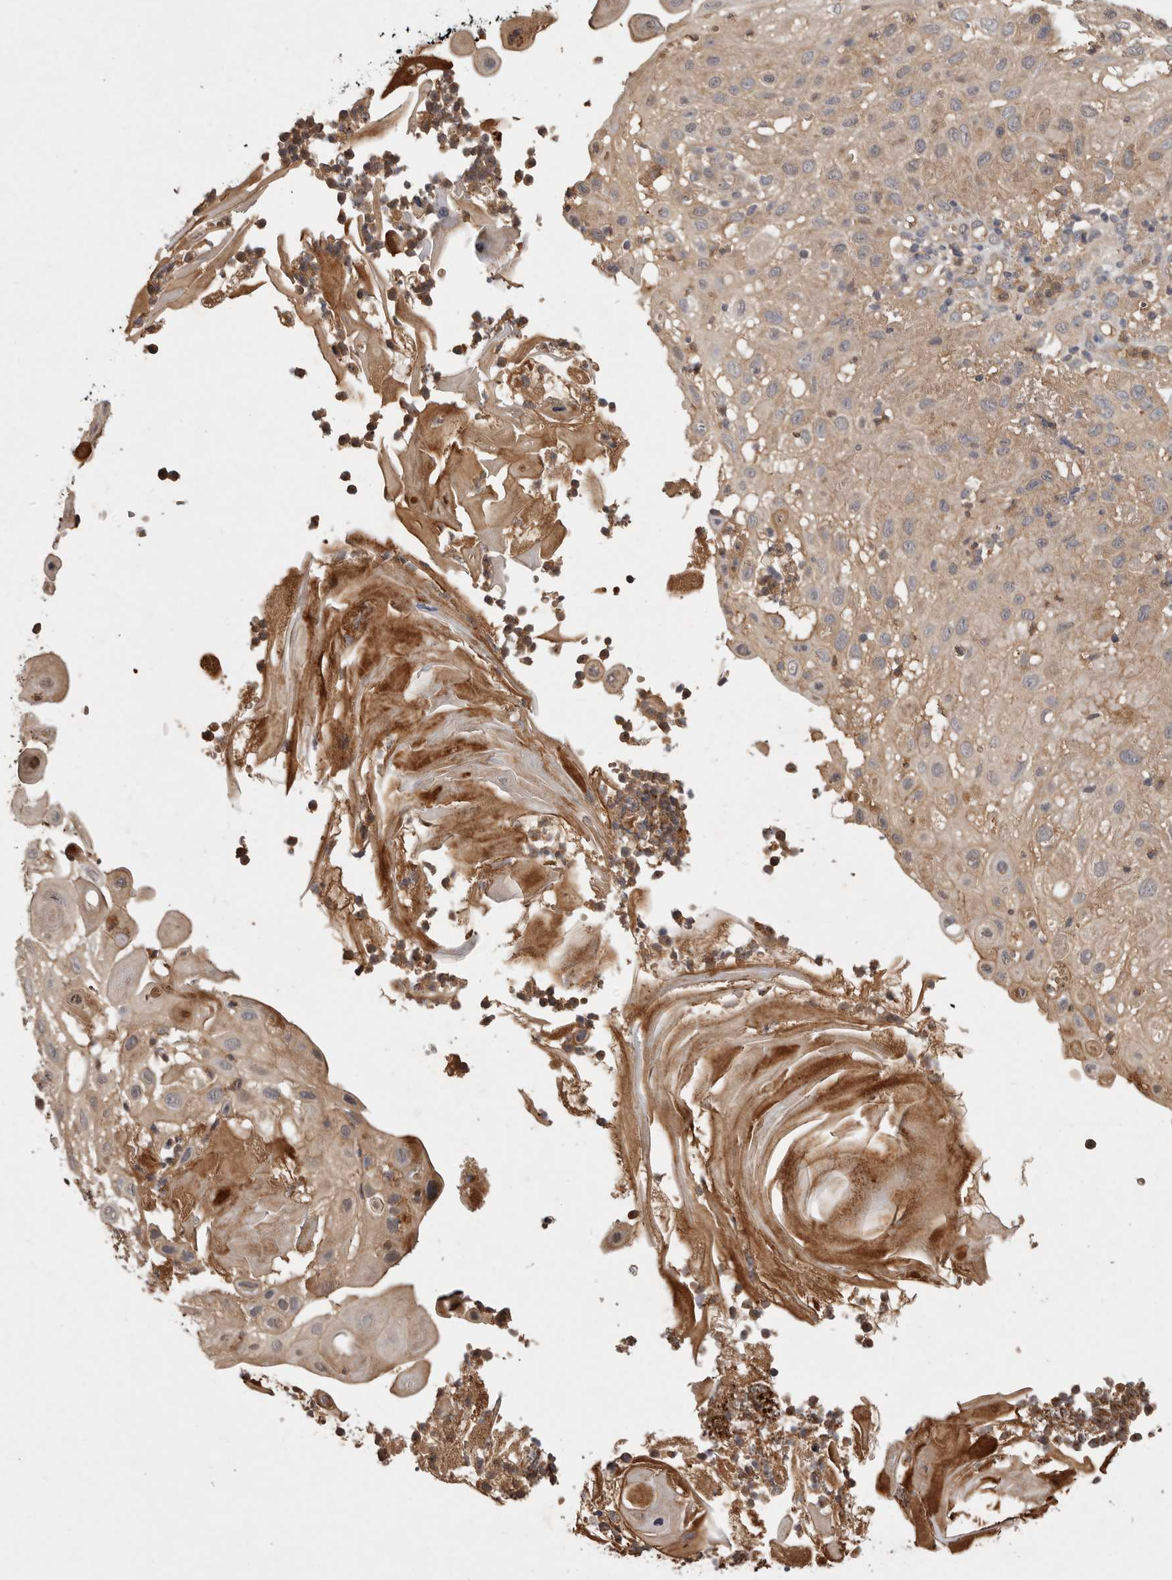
{"staining": {"intensity": "moderate", "quantity": "<25%", "location": "cytoplasmic/membranous"}, "tissue": "skin cancer", "cell_type": "Tumor cells", "image_type": "cancer", "snomed": [{"axis": "morphology", "description": "Normal tissue, NOS"}, {"axis": "morphology", "description": "Squamous cell carcinoma, NOS"}, {"axis": "topography", "description": "Skin"}], "caption": "DAB (3,3'-diaminobenzidine) immunohistochemical staining of squamous cell carcinoma (skin) demonstrates moderate cytoplasmic/membranous protein expression in about <25% of tumor cells. The staining was performed using DAB (3,3'-diaminobenzidine) to visualize the protein expression in brown, while the nuclei were stained in blue with hematoxylin (Magnification: 20x).", "gene": "VN1R4", "patient": {"sex": "female", "age": 96}}